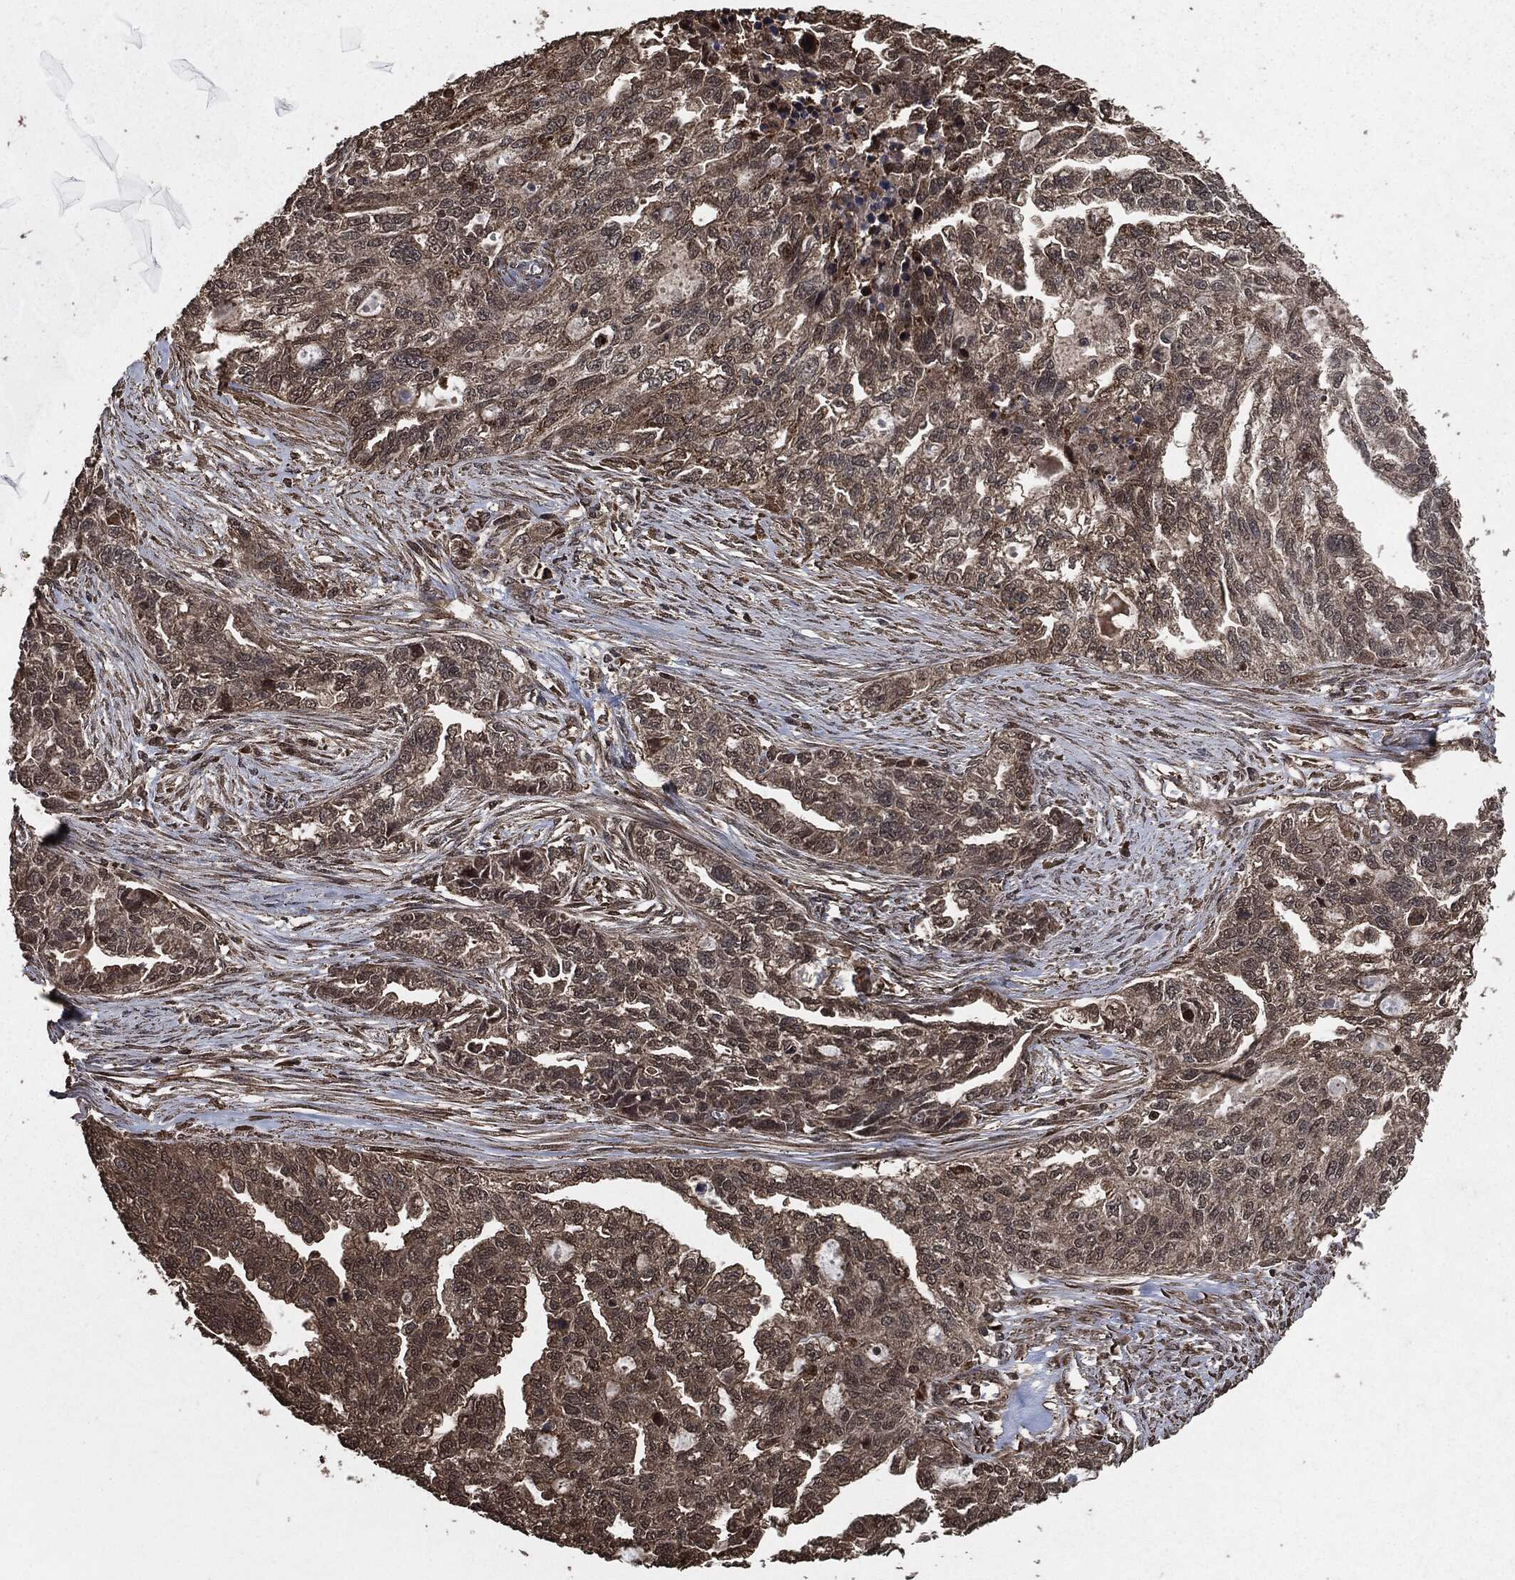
{"staining": {"intensity": "moderate", "quantity": "<25%", "location": "cytoplasmic/membranous"}, "tissue": "ovarian cancer", "cell_type": "Tumor cells", "image_type": "cancer", "snomed": [{"axis": "morphology", "description": "Cystadenocarcinoma, serous, NOS"}, {"axis": "topography", "description": "Ovary"}], "caption": "Moderate cytoplasmic/membranous staining is seen in approximately <25% of tumor cells in ovarian serous cystadenocarcinoma. (Brightfield microscopy of DAB IHC at high magnification).", "gene": "EGFR", "patient": {"sex": "female", "age": 51}}